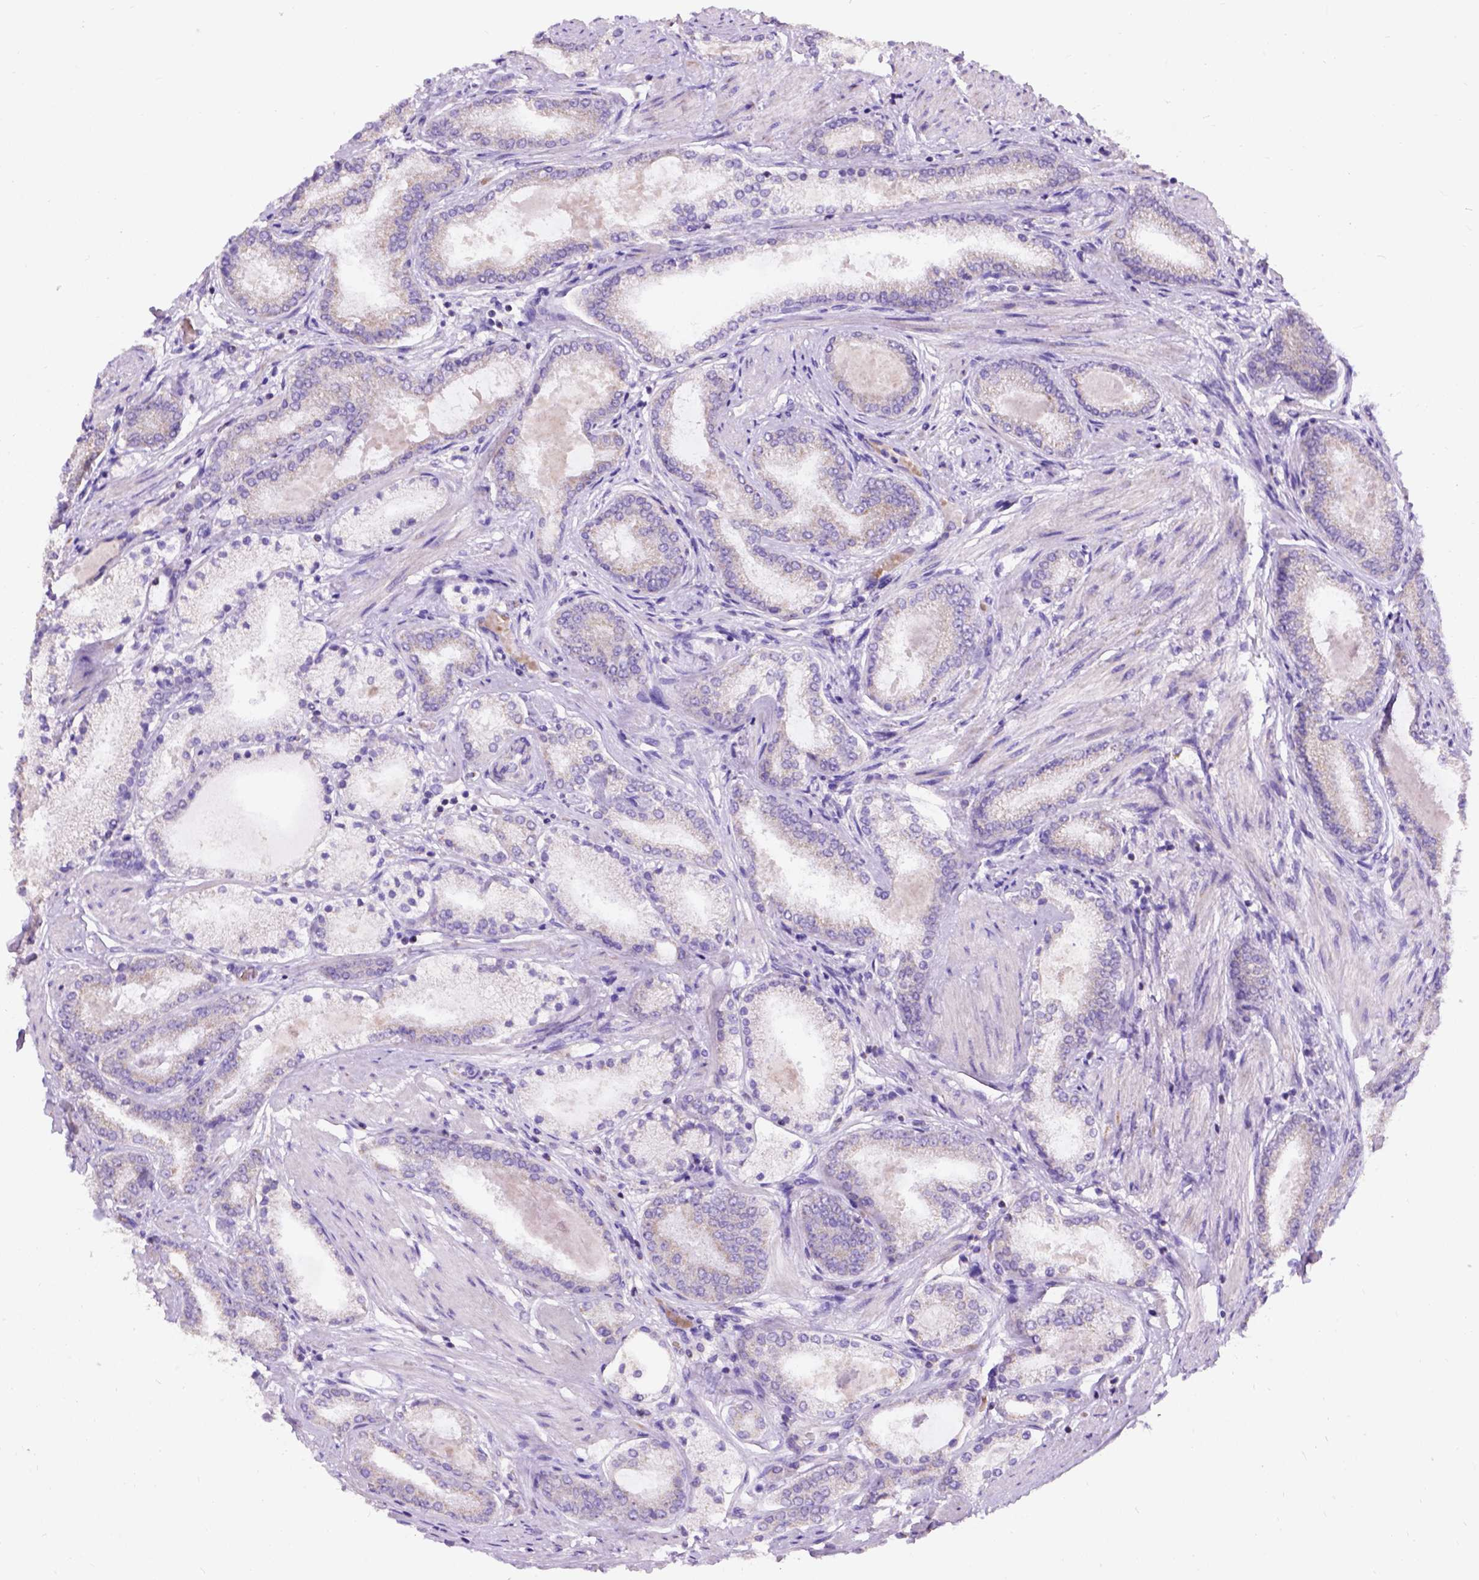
{"staining": {"intensity": "weak", "quantity": "25%-75%", "location": "cytoplasmic/membranous"}, "tissue": "prostate cancer", "cell_type": "Tumor cells", "image_type": "cancer", "snomed": [{"axis": "morphology", "description": "Adenocarcinoma, High grade"}, {"axis": "topography", "description": "Prostate"}], "caption": "Prostate cancer tissue reveals weak cytoplasmic/membranous expression in approximately 25%-75% of tumor cells, visualized by immunohistochemistry. (DAB = brown stain, brightfield microscopy at high magnification).", "gene": "L2HGDH", "patient": {"sex": "male", "age": 63}}